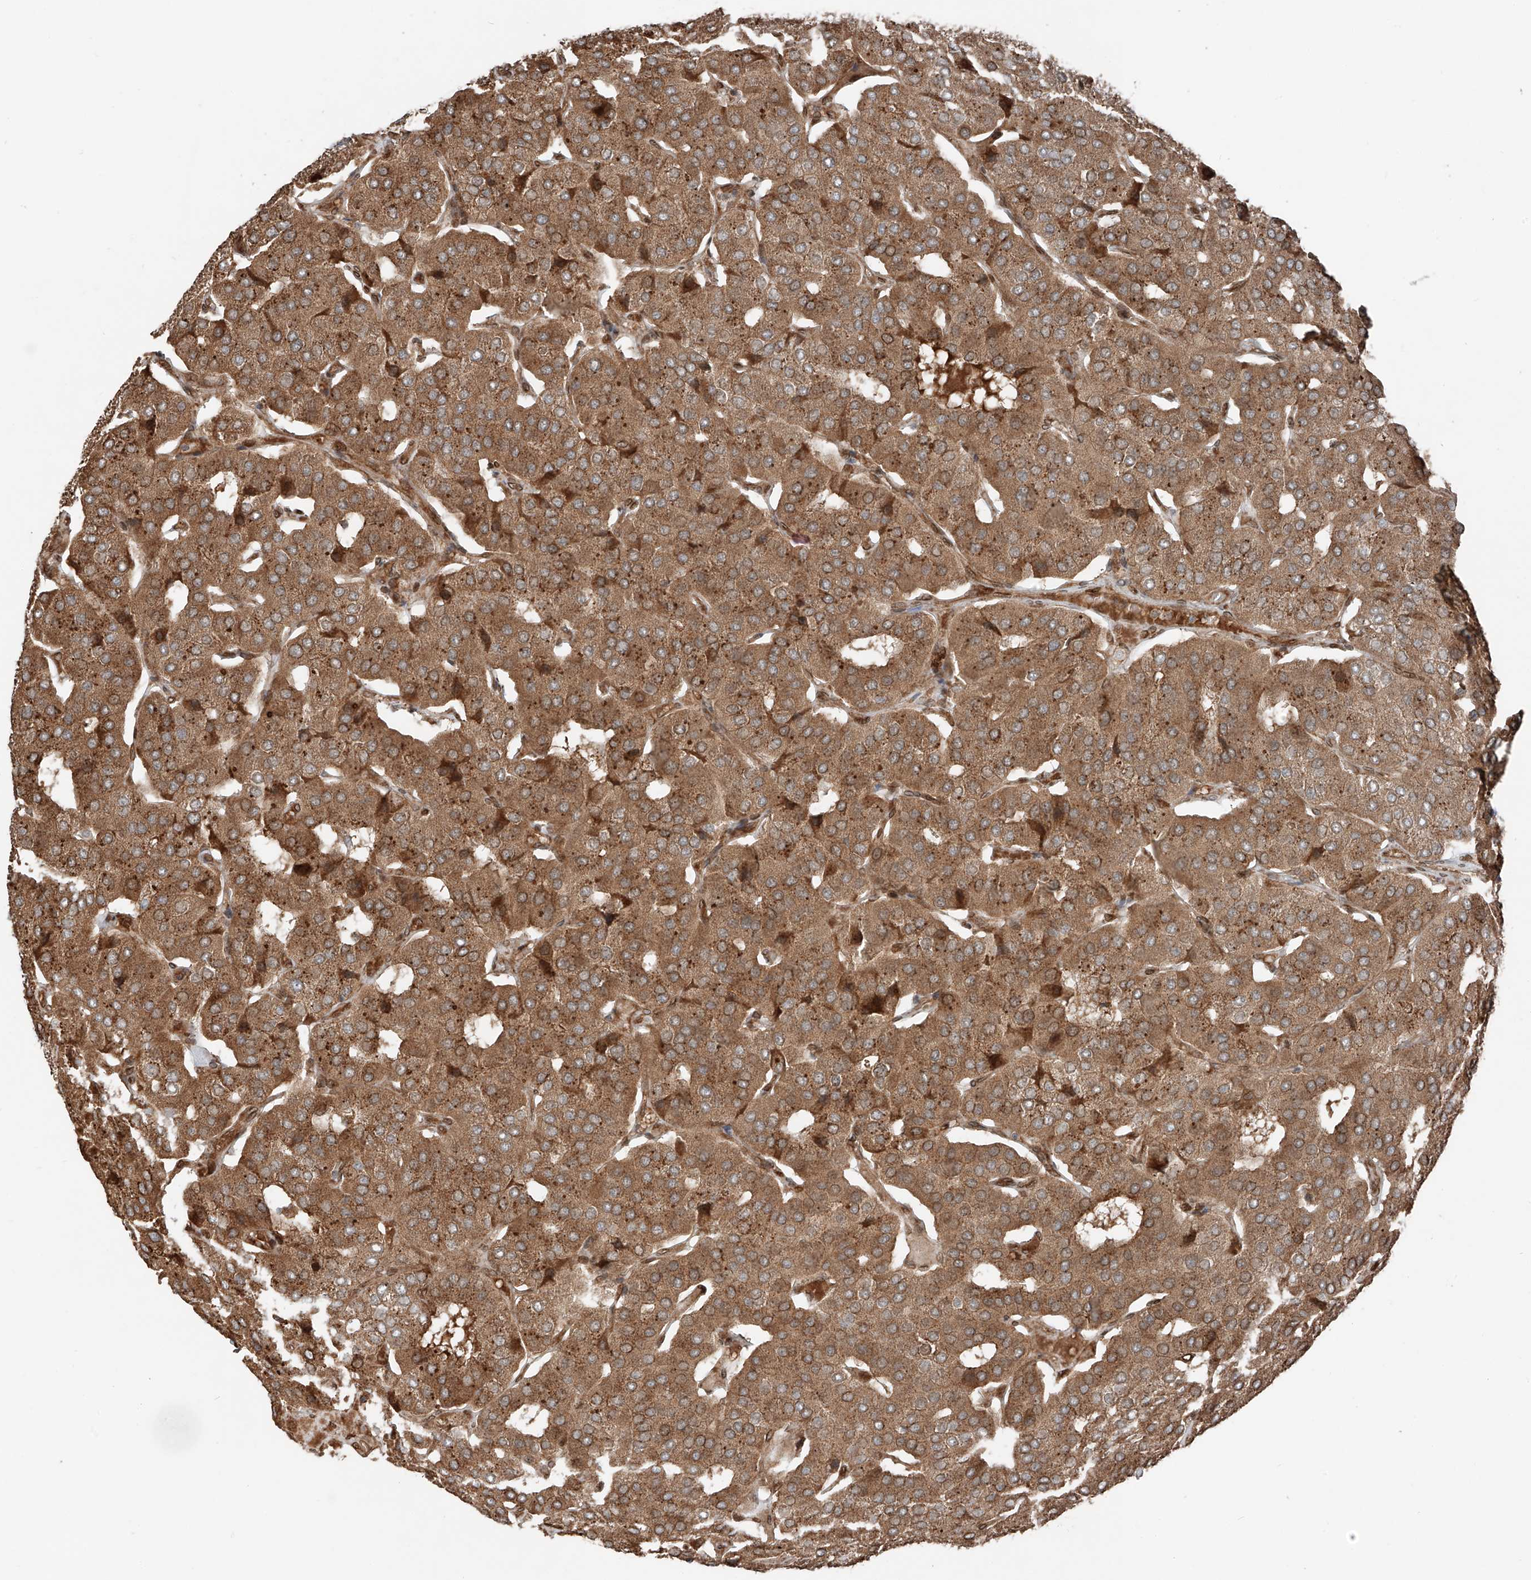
{"staining": {"intensity": "moderate", "quantity": ">75%", "location": "cytoplasmic/membranous"}, "tissue": "parathyroid gland", "cell_type": "Glandular cells", "image_type": "normal", "snomed": [{"axis": "morphology", "description": "Normal tissue, NOS"}, {"axis": "morphology", "description": "Adenoma, NOS"}, {"axis": "topography", "description": "Parathyroid gland"}], "caption": "Moderate cytoplasmic/membranous expression for a protein is identified in about >75% of glandular cells of unremarkable parathyroid gland using immunohistochemistry (IHC).", "gene": "CEP162", "patient": {"sex": "female", "age": 86}}